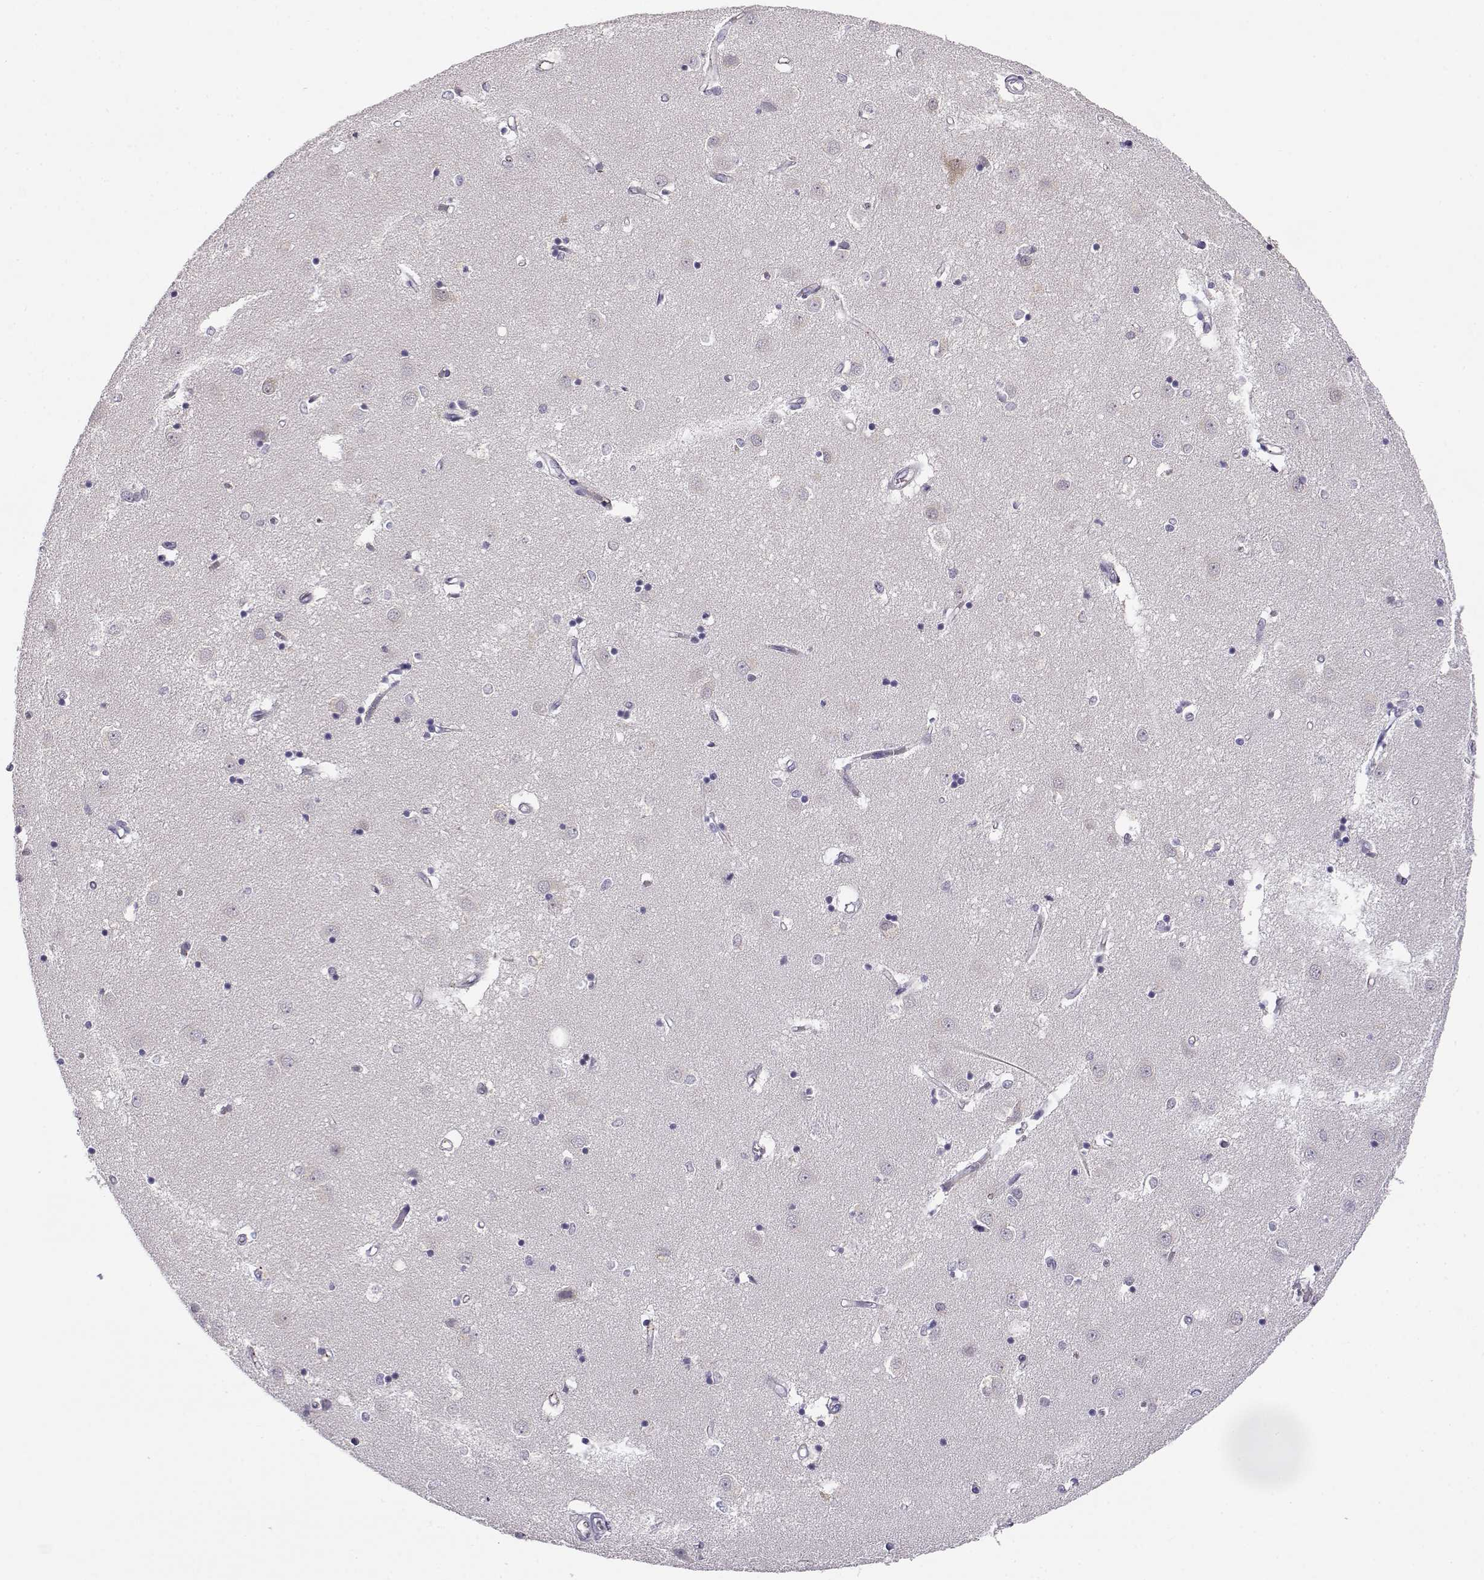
{"staining": {"intensity": "negative", "quantity": "none", "location": "none"}, "tissue": "caudate", "cell_type": "Glial cells", "image_type": "normal", "snomed": [{"axis": "morphology", "description": "Normal tissue, NOS"}, {"axis": "topography", "description": "Lateral ventricle wall"}], "caption": "DAB immunohistochemical staining of normal human caudate reveals no significant expression in glial cells. The staining is performed using DAB brown chromogen with nuclei counter-stained in using hematoxylin.", "gene": "ENDOU", "patient": {"sex": "male", "age": 54}}